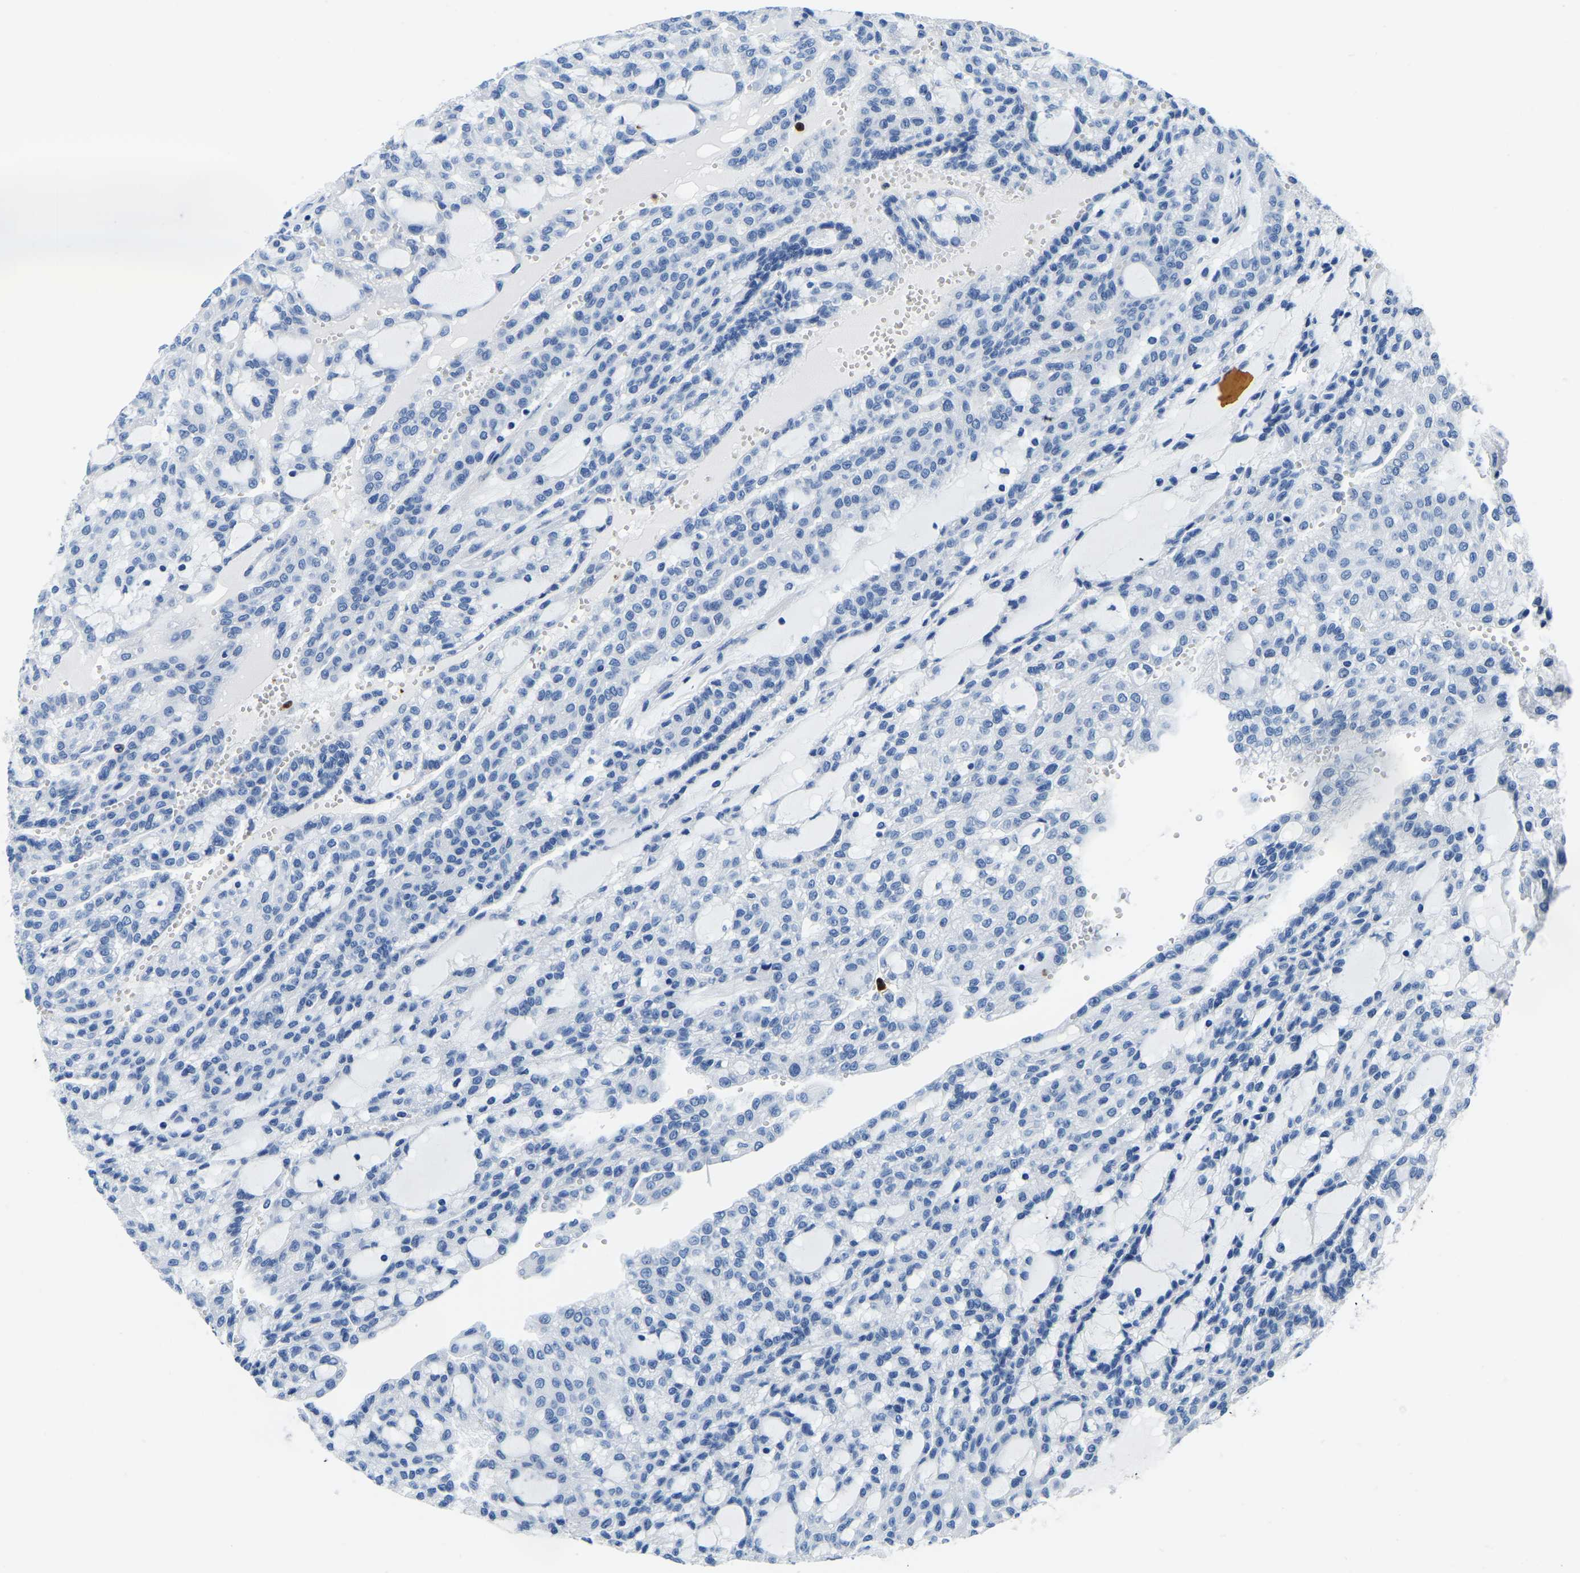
{"staining": {"intensity": "negative", "quantity": "none", "location": "none"}, "tissue": "renal cancer", "cell_type": "Tumor cells", "image_type": "cancer", "snomed": [{"axis": "morphology", "description": "Adenocarcinoma, NOS"}, {"axis": "topography", "description": "Kidney"}], "caption": "Histopathology image shows no significant protein staining in tumor cells of renal cancer.", "gene": "MS4A3", "patient": {"sex": "male", "age": 63}}